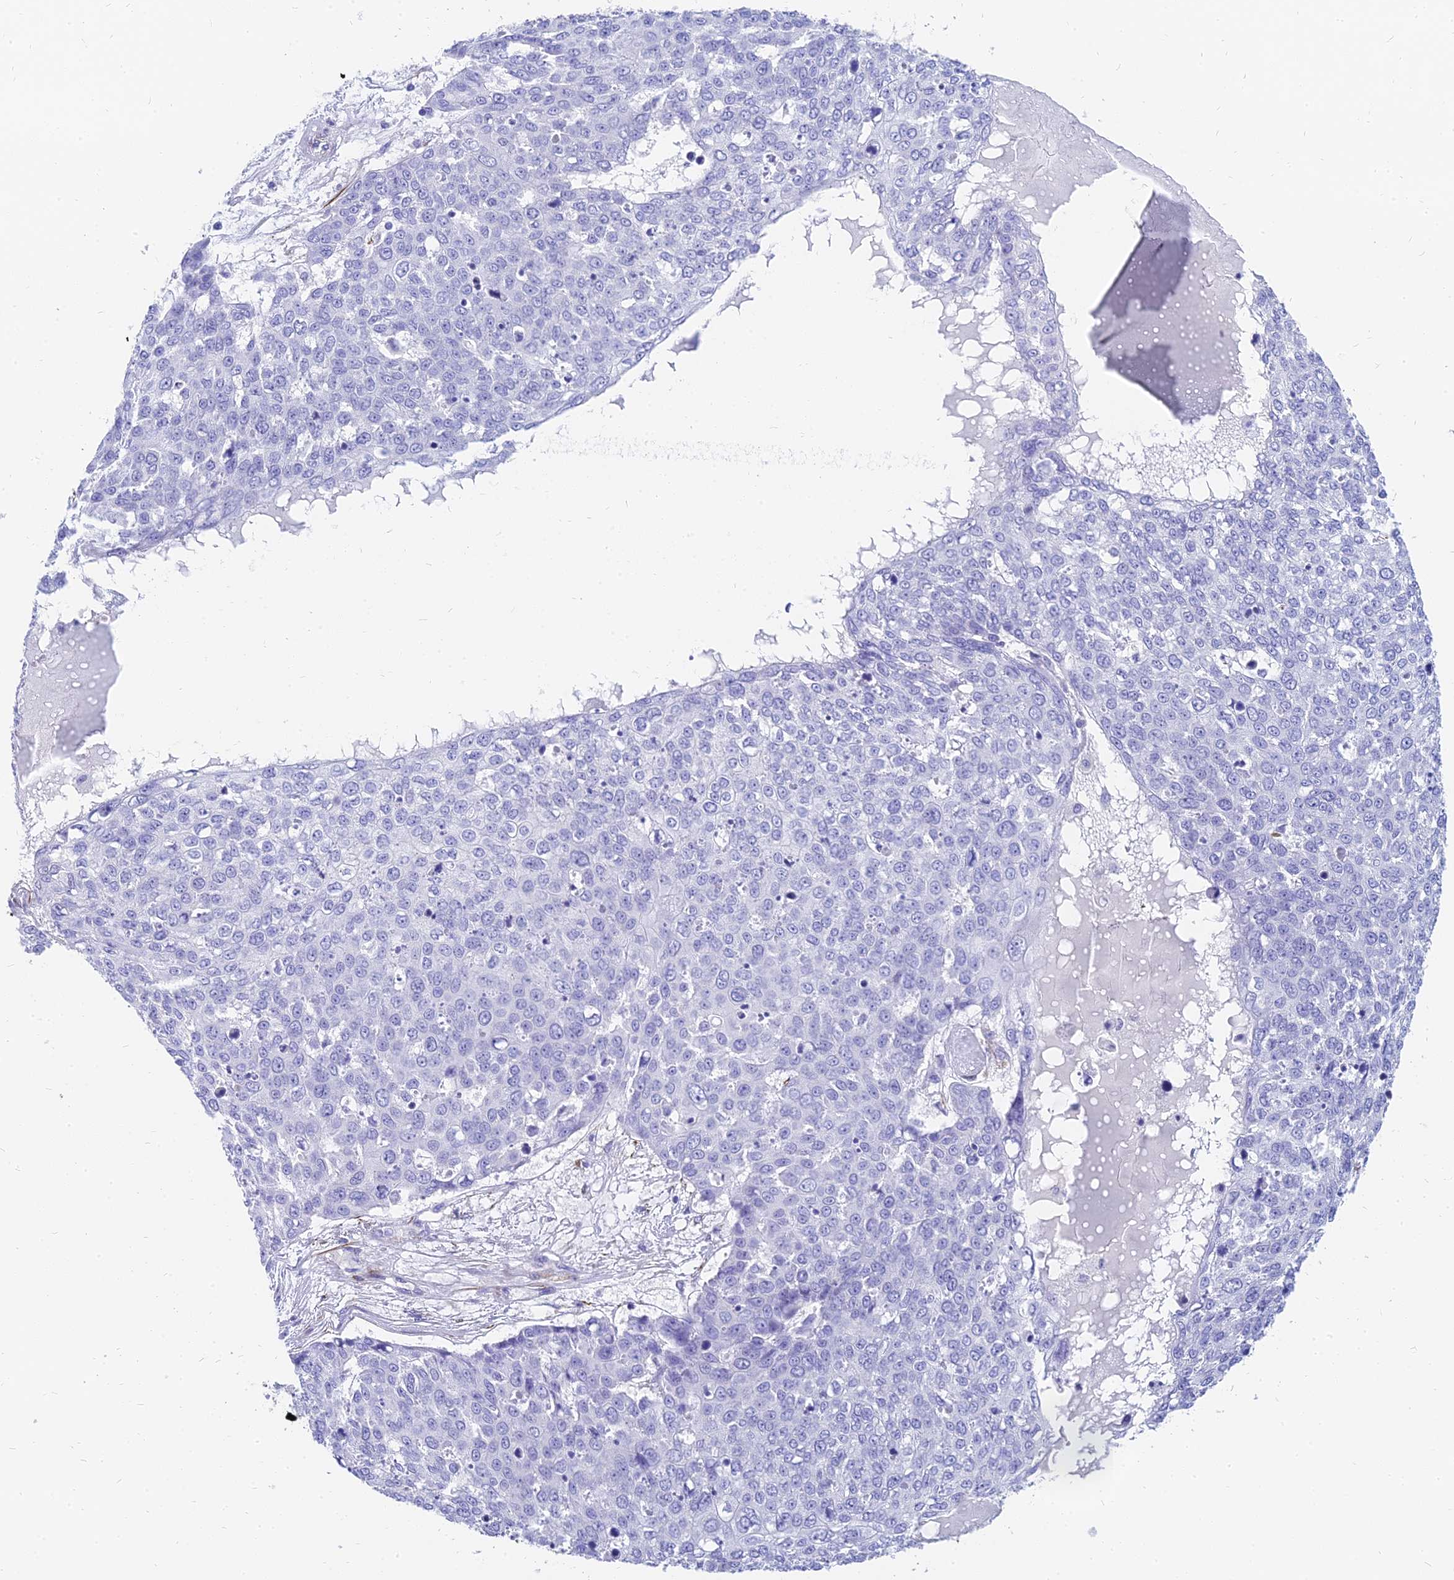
{"staining": {"intensity": "negative", "quantity": "none", "location": "none"}, "tissue": "skin cancer", "cell_type": "Tumor cells", "image_type": "cancer", "snomed": [{"axis": "morphology", "description": "Squamous cell carcinoma, NOS"}, {"axis": "topography", "description": "Skin"}], "caption": "Skin squamous cell carcinoma was stained to show a protein in brown. There is no significant expression in tumor cells.", "gene": "SLC36A2", "patient": {"sex": "male", "age": 71}}